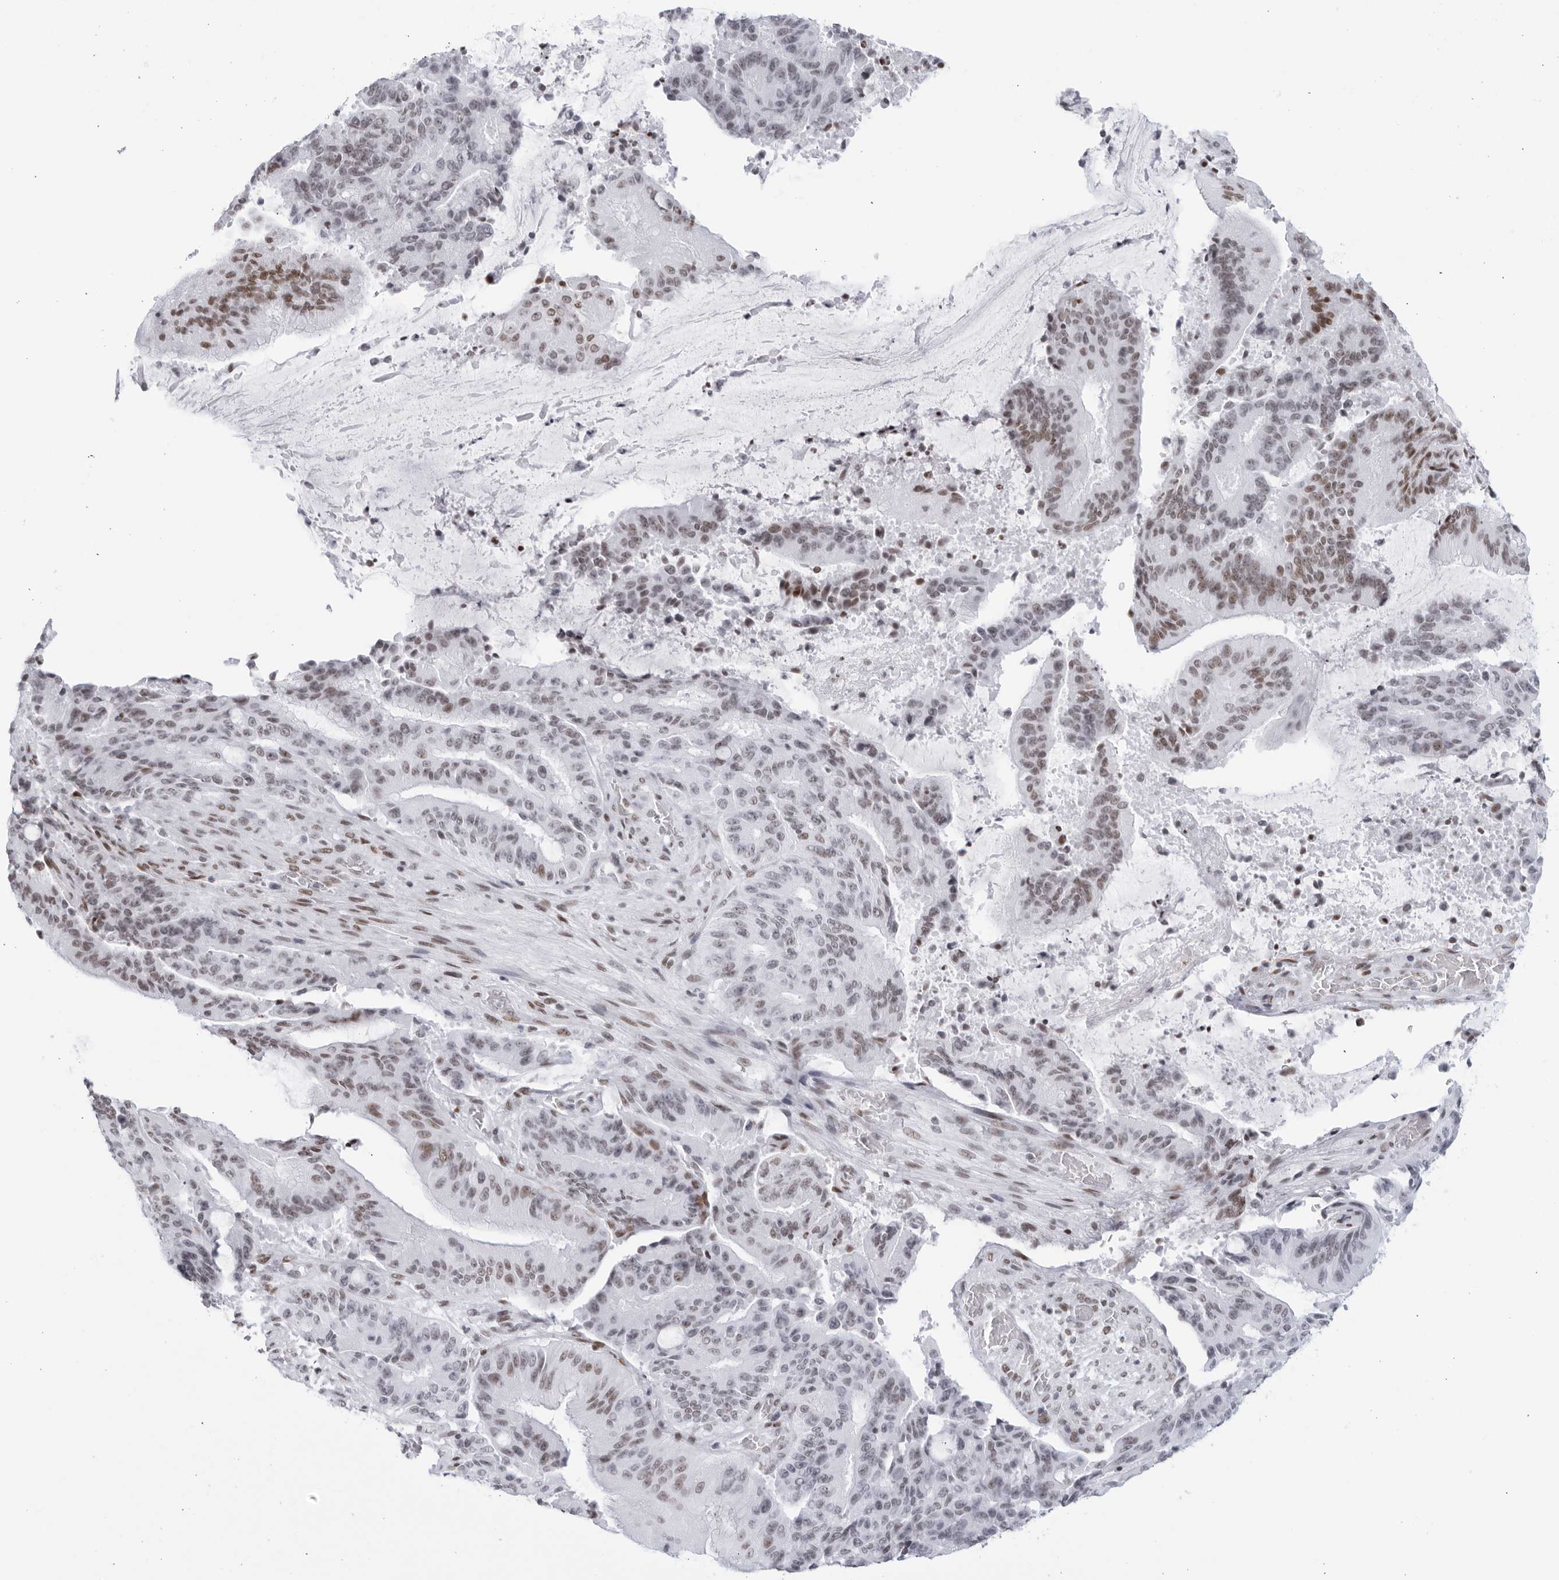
{"staining": {"intensity": "moderate", "quantity": "25%-75%", "location": "nuclear"}, "tissue": "liver cancer", "cell_type": "Tumor cells", "image_type": "cancer", "snomed": [{"axis": "morphology", "description": "Normal tissue, NOS"}, {"axis": "morphology", "description": "Cholangiocarcinoma"}, {"axis": "topography", "description": "Liver"}, {"axis": "topography", "description": "Peripheral nerve tissue"}], "caption": "The micrograph demonstrates immunohistochemical staining of liver cancer. There is moderate nuclear positivity is present in about 25%-75% of tumor cells. The protein is shown in brown color, while the nuclei are stained blue.", "gene": "HP1BP3", "patient": {"sex": "female", "age": 73}}